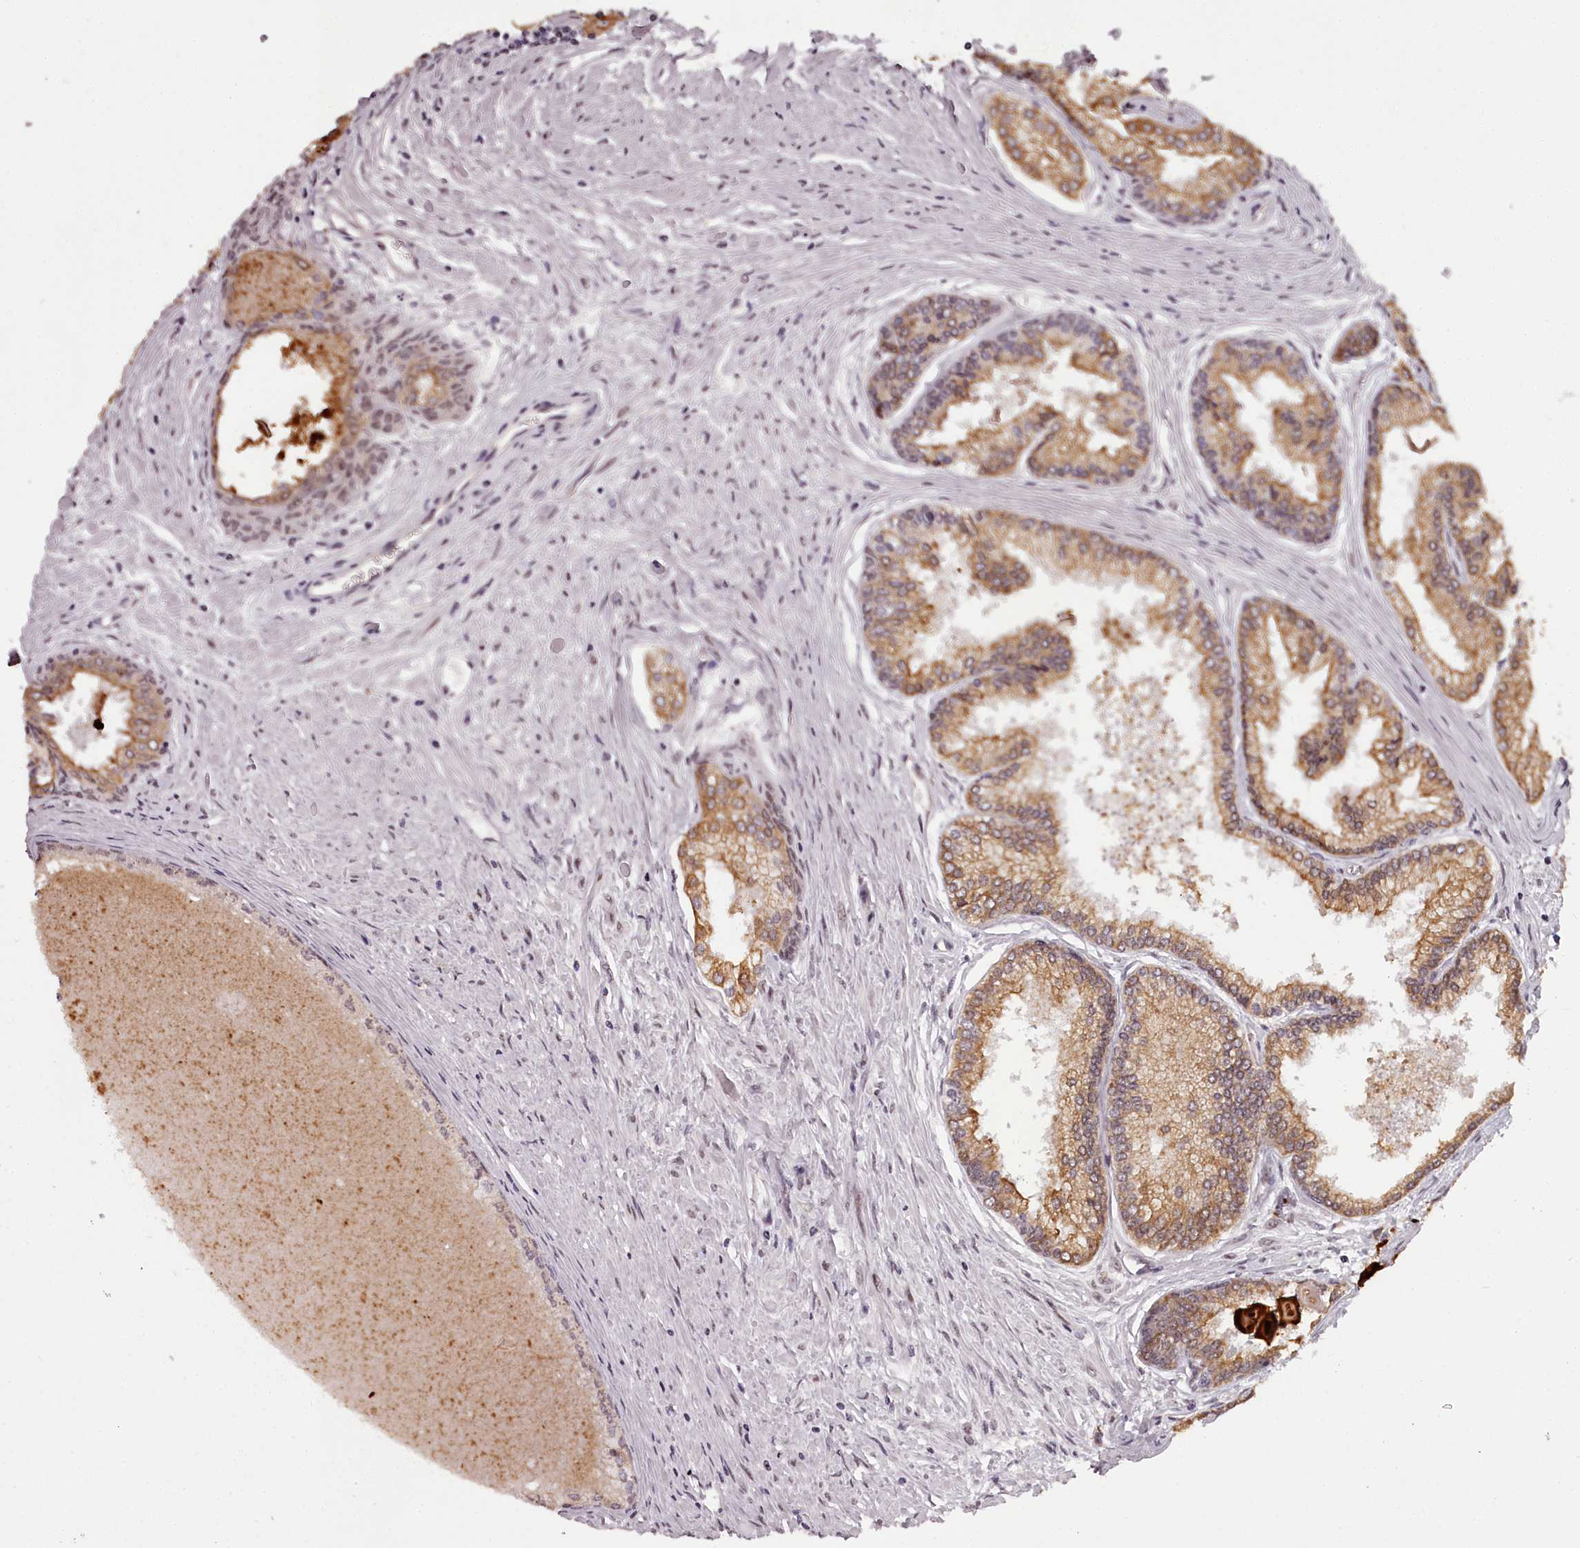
{"staining": {"intensity": "moderate", "quantity": ">75%", "location": "cytoplasmic/membranous"}, "tissue": "prostate cancer", "cell_type": "Tumor cells", "image_type": "cancer", "snomed": [{"axis": "morphology", "description": "Adenocarcinoma, High grade"}, {"axis": "topography", "description": "Prostate"}], "caption": "This is a histology image of immunohistochemistry (IHC) staining of prostate adenocarcinoma (high-grade), which shows moderate expression in the cytoplasmic/membranous of tumor cells.", "gene": "THYN1", "patient": {"sex": "male", "age": 68}}